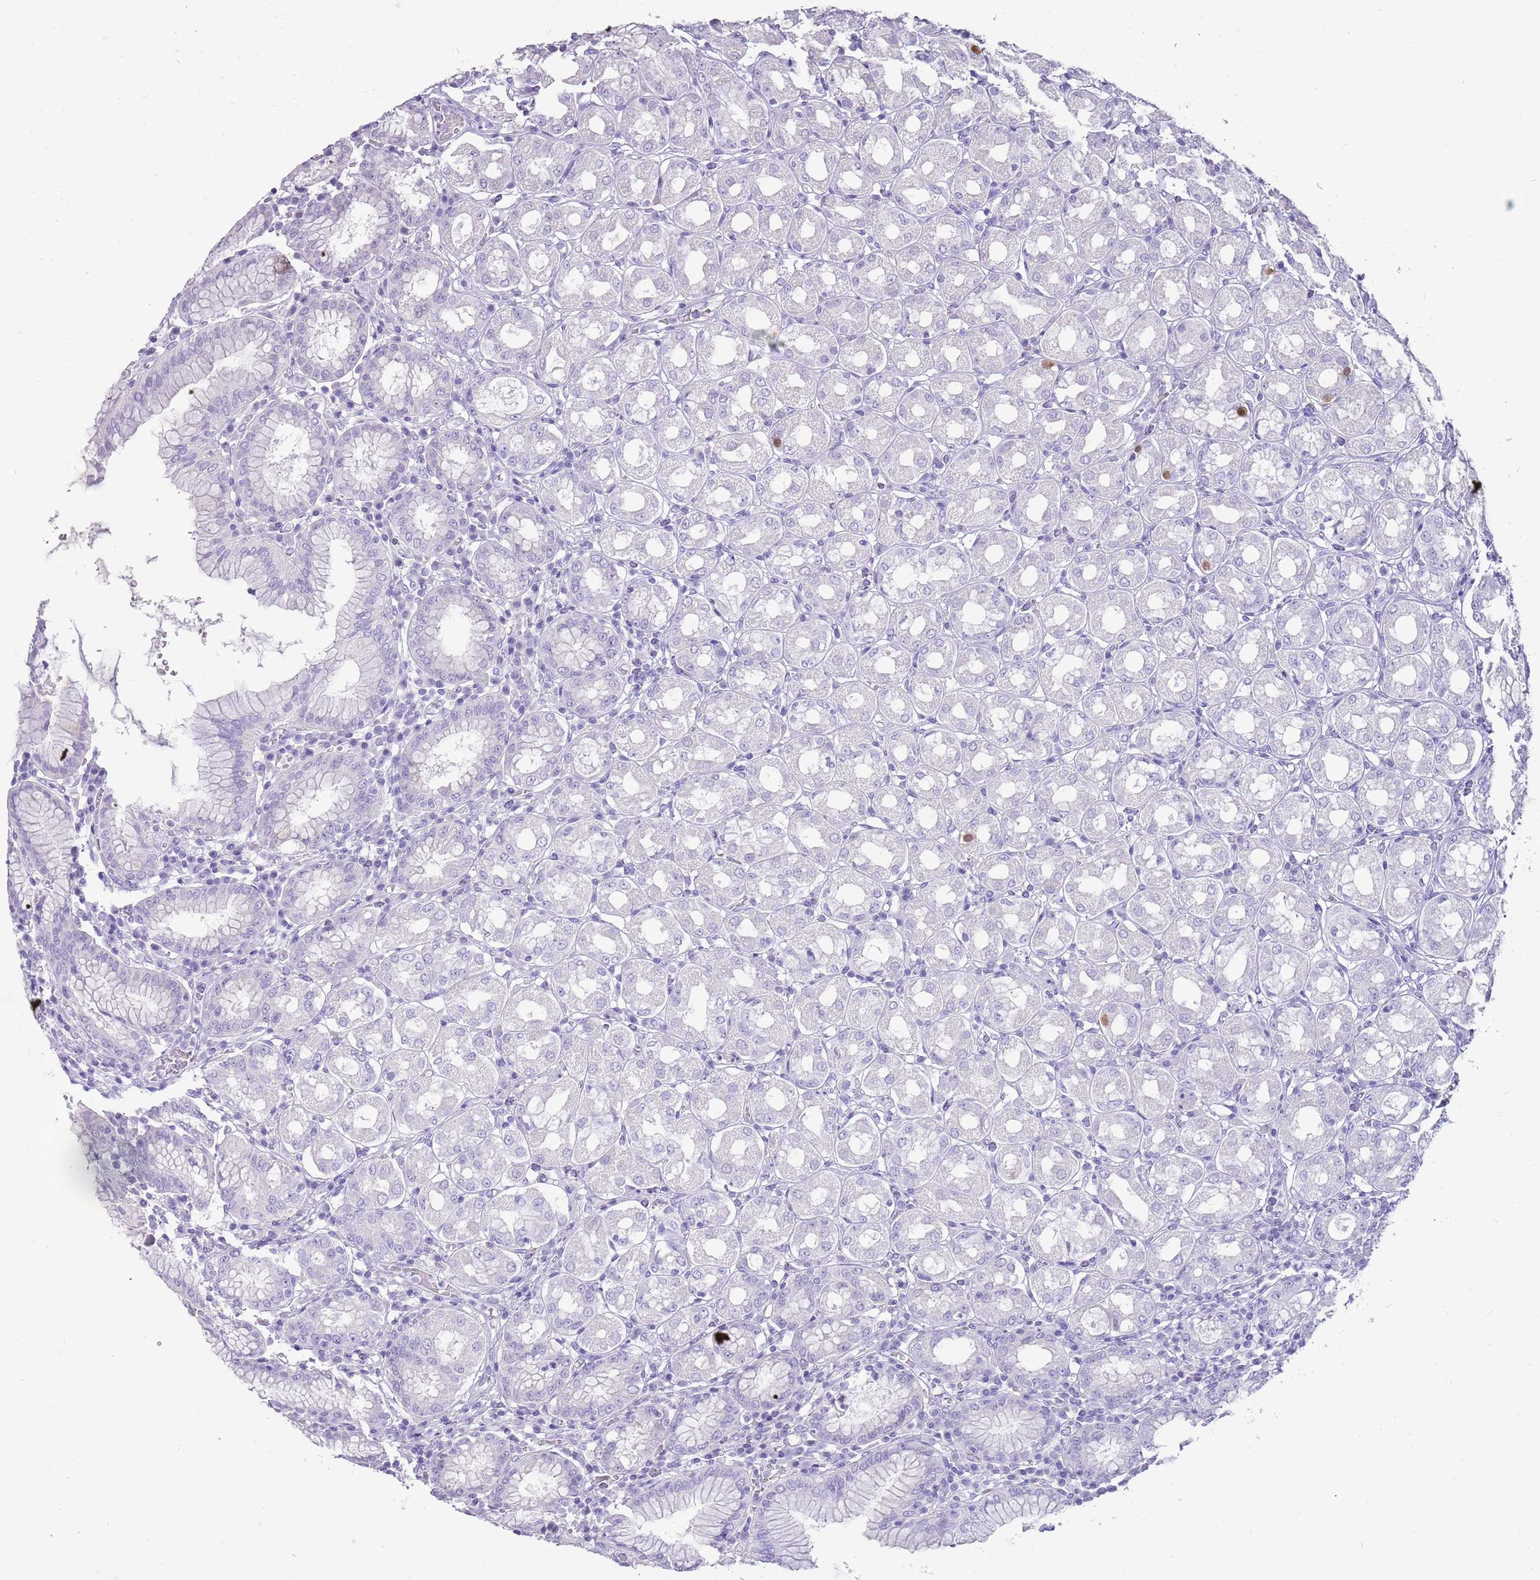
{"staining": {"intensity": "moderate", "quantity": "<25%", "location": "cytoplasmic/membranous"}, "tissue": "stomach", "cell_type": "Glandular cells", "image_type": "normal", "snomed": [{"axis": "morphology", "description": "Normal tissue, NOS"}, {"axis": "topography", "description": "Stomach"}, {"axis": "topography", "description": "Stomach, lower"}], "caption": "Immunohistochemistry staining of benign stomach, which shows low levels of moderate cytoplasmic/membranous staining in about <25% of glandular cells indicating moderate cytoplasmic/membranous protein positivity. The staining was performed using DAB (3,3'-diaminobenzidine) (brown) for protein detection and nuclei were counterstained in hematoxylin (blue).", "gene": "ENSG00000271254", "patient": {"sex": "female", "age": 56}}